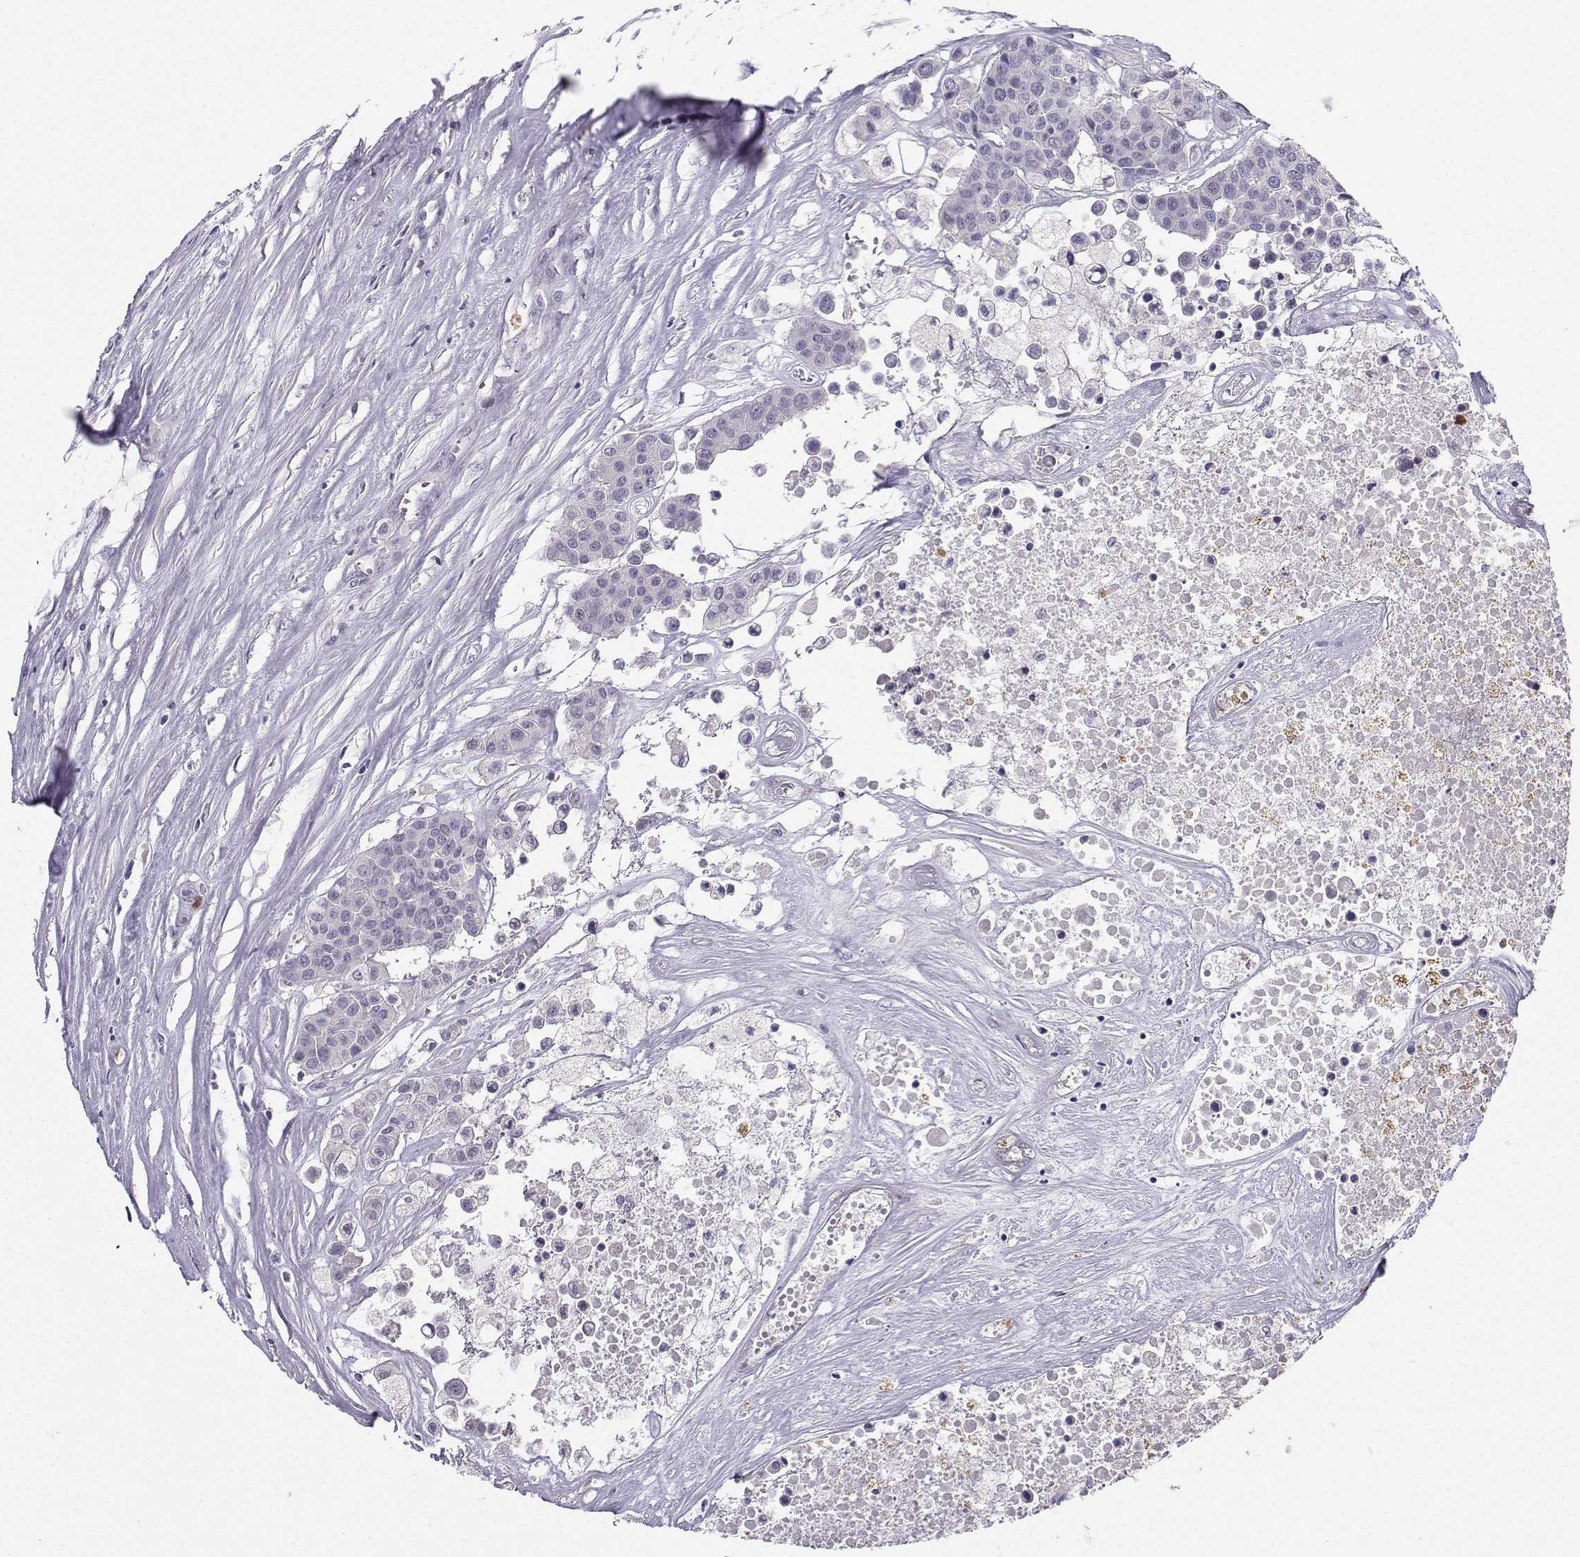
{"staining": {"intensity": "negative", "quantity": "none", "location": "none"}, "tissue": "carcinoid", "cell_type": "Tumor cells", "image_type": "cancer", "snomed": [{"axis": "morphology", "description": "Carcinoid, malignant, NOS"}, {"axis": "topography", "description": "Colon"}], "caption": "High power microscopy image of an immunohistochemistry (IHC) histopathology image of carcinoid, revealing no significant staining in tumor cells. (DAB (3,3'-diaminobenzidine) IHC with hematoxylin counter stain).", "gene": "CALY", "patient": {"sex": "male", "age": 81}}